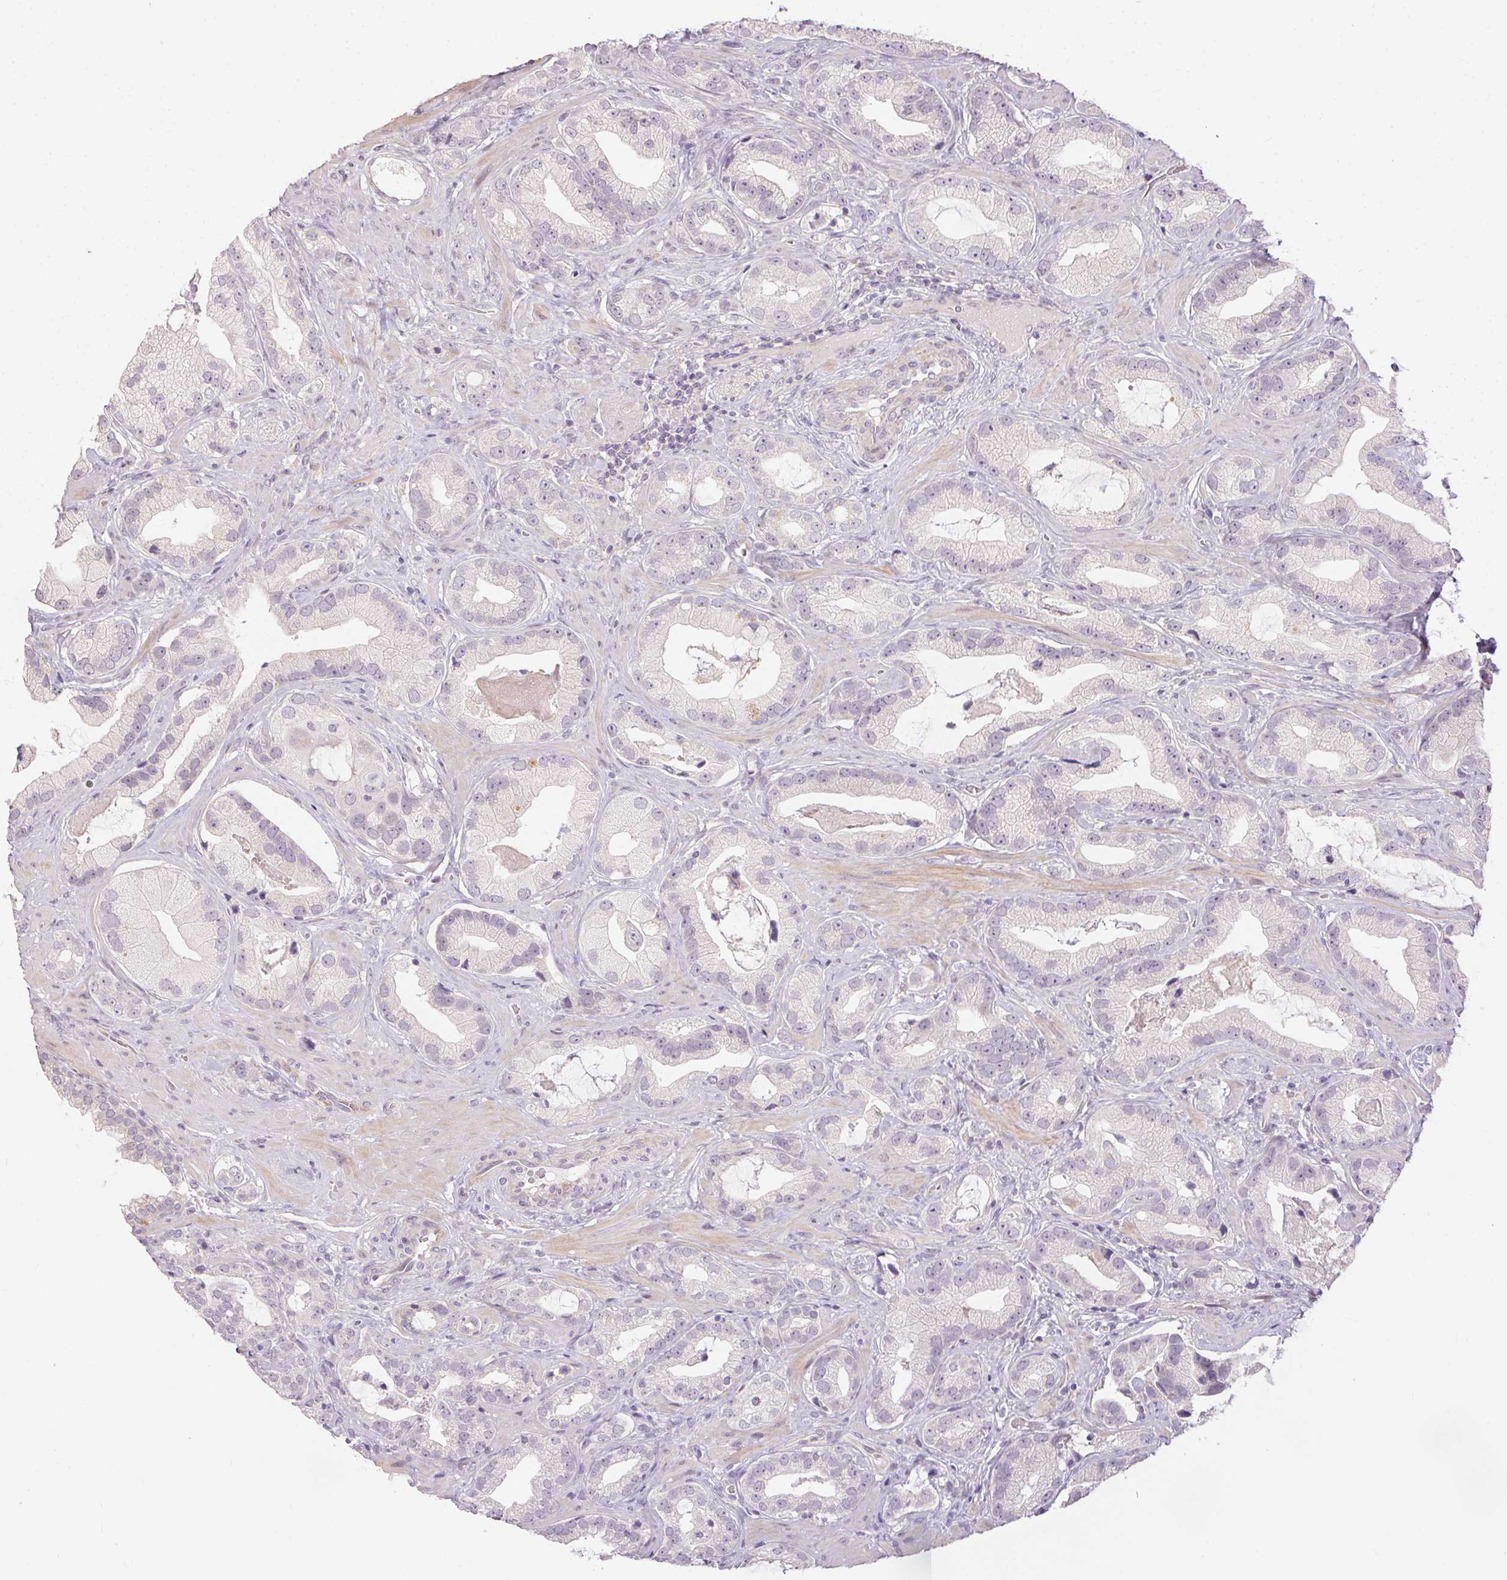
{"staining": {"intensity": "negative", "quantity": "none", "location": "none"}, "tissue": "prostate cancer", "cell_type": "Tumor cells", "image_type": "cancer", "snomed": [{"axis": "morphology", "description": "Adenocarcinoma, Low grade"}, {"axis": "topography", "description": "Prostate"}], "caption": "An immunohistochemistry (IHC) micrograph of adenocarcinoma (low-grade) (prostate) is shown. There is no staining in tumor cells of adenocarcinoma (low-grade) (prostate).", "gene": "GDAP1L1", "patient": {"sex": "male", "age": 62}}